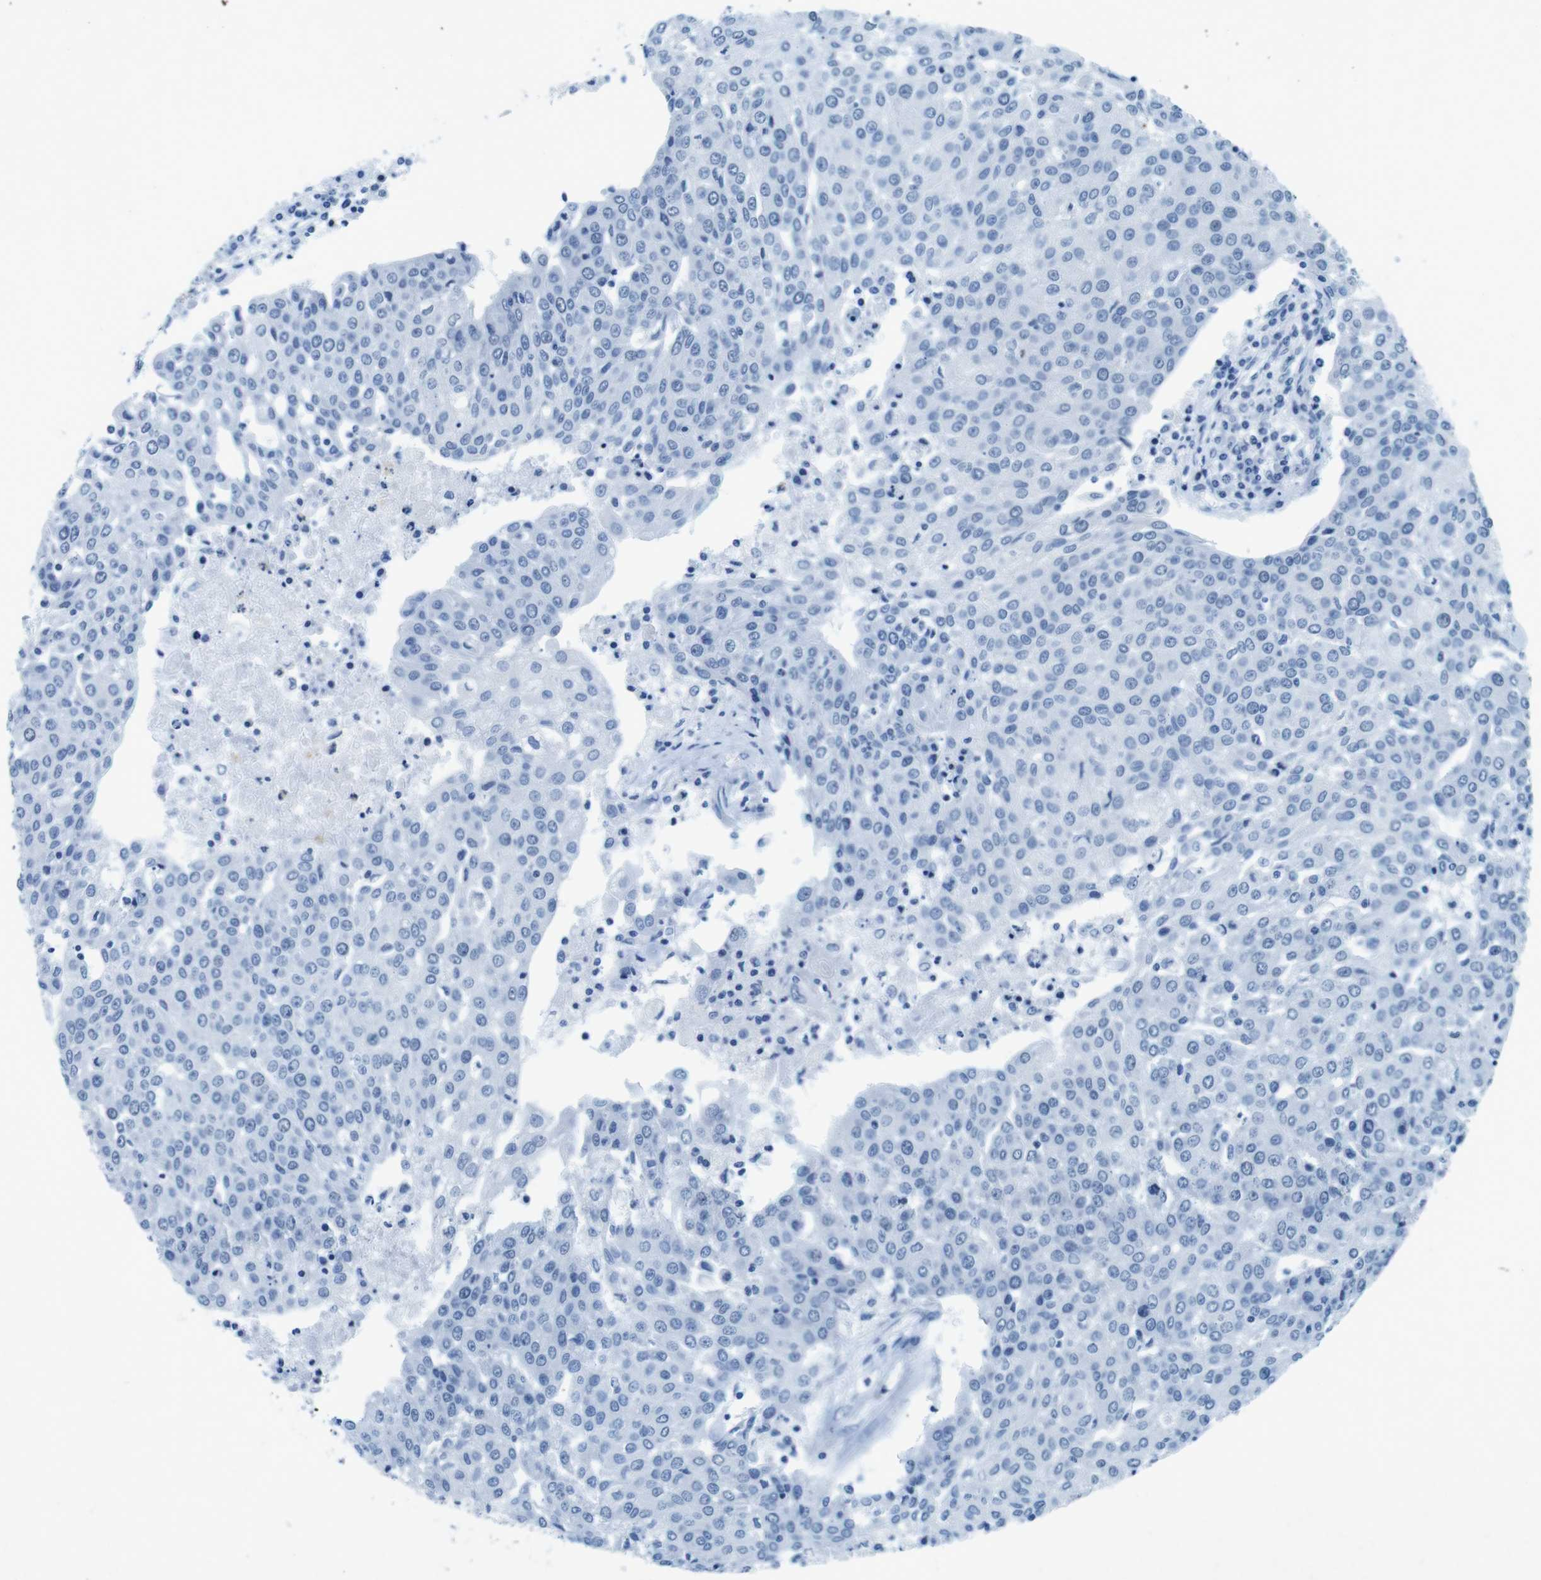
{"staining": {"intensity": "negative", "quantity": "none", "location": "none"}, "tissue": "urothelial cancer", "cell_type": "Tumor cells", "image_type": "cancer", "snomed": [{"axis": "morphology", "description": "Urothelial carcinoma, High grade"}, {"axis": "topography", "description": "Urinary bladder"}], "caption": "There is no significant expression in tumor cells of urothelial cancer.", "gene": "CTAG1B", "patient": {"sex": "female", "age": 85}}